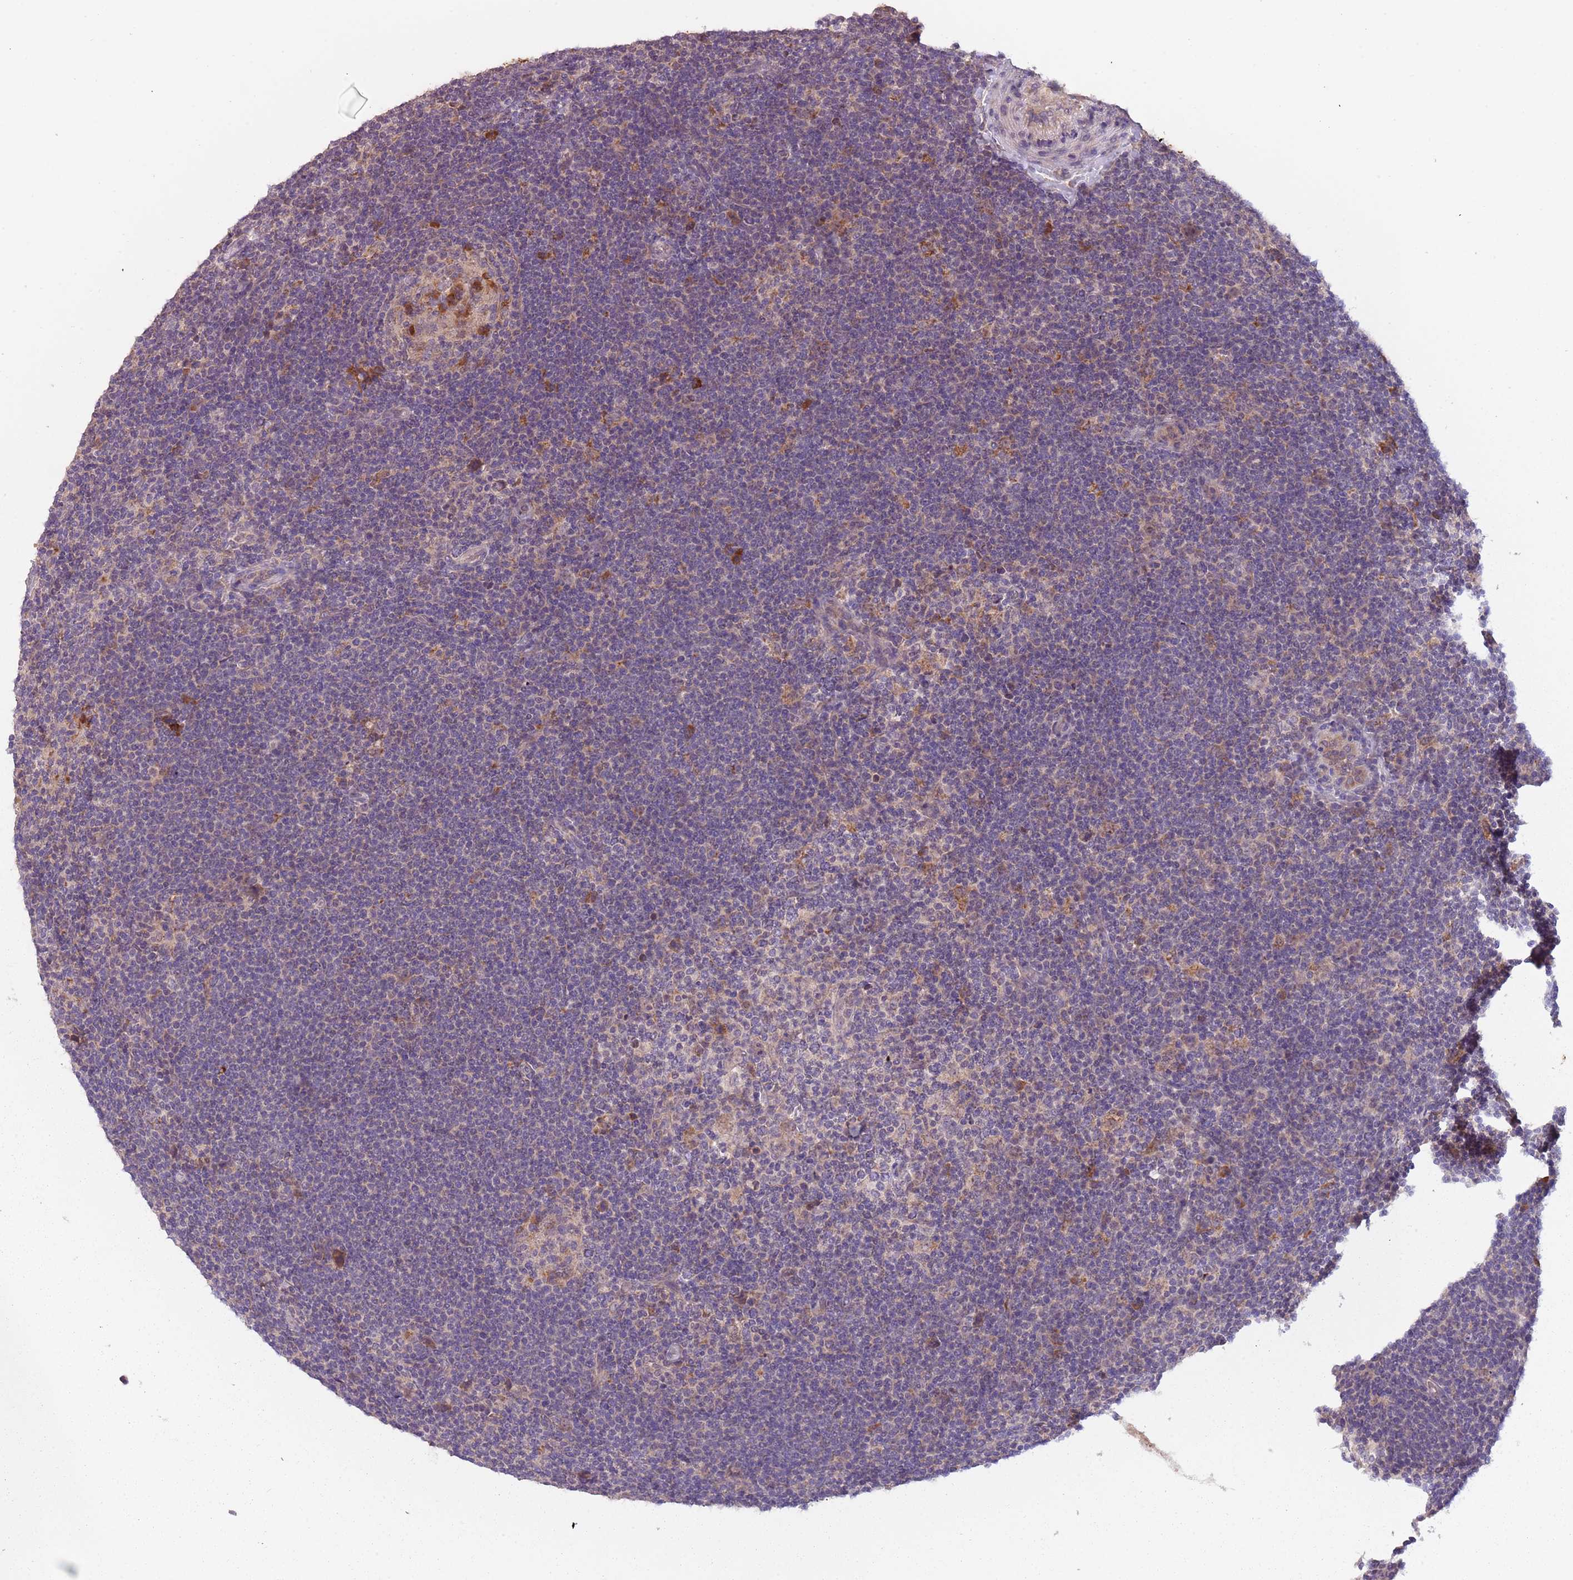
{"staining": {"intensity": "moderate", "quantity": "25%-75%", "location": "cytoplasmic/membranous"}, "tissue": "lymphoma", "cell_type": "Tumor cells", "image_type": "cancer", "snomed": [{"axis": "morphology", "description": "Hodgkin's disease, NOS"}, {"axis": "topography", "description": "Lymph node"}], "caption": "Brown immunohistochemical staining in human Hodgkin's disease shows moderate cytoplasmic/membranous positivity in about 25%-75% of tumor cells. The staining is performed using DAB brown chromogen to label protein expression. The nuclei are counter-stained blue using hematoxylin.", "gene": "FECH", "patient": {"sex": "female", "age": 57}}